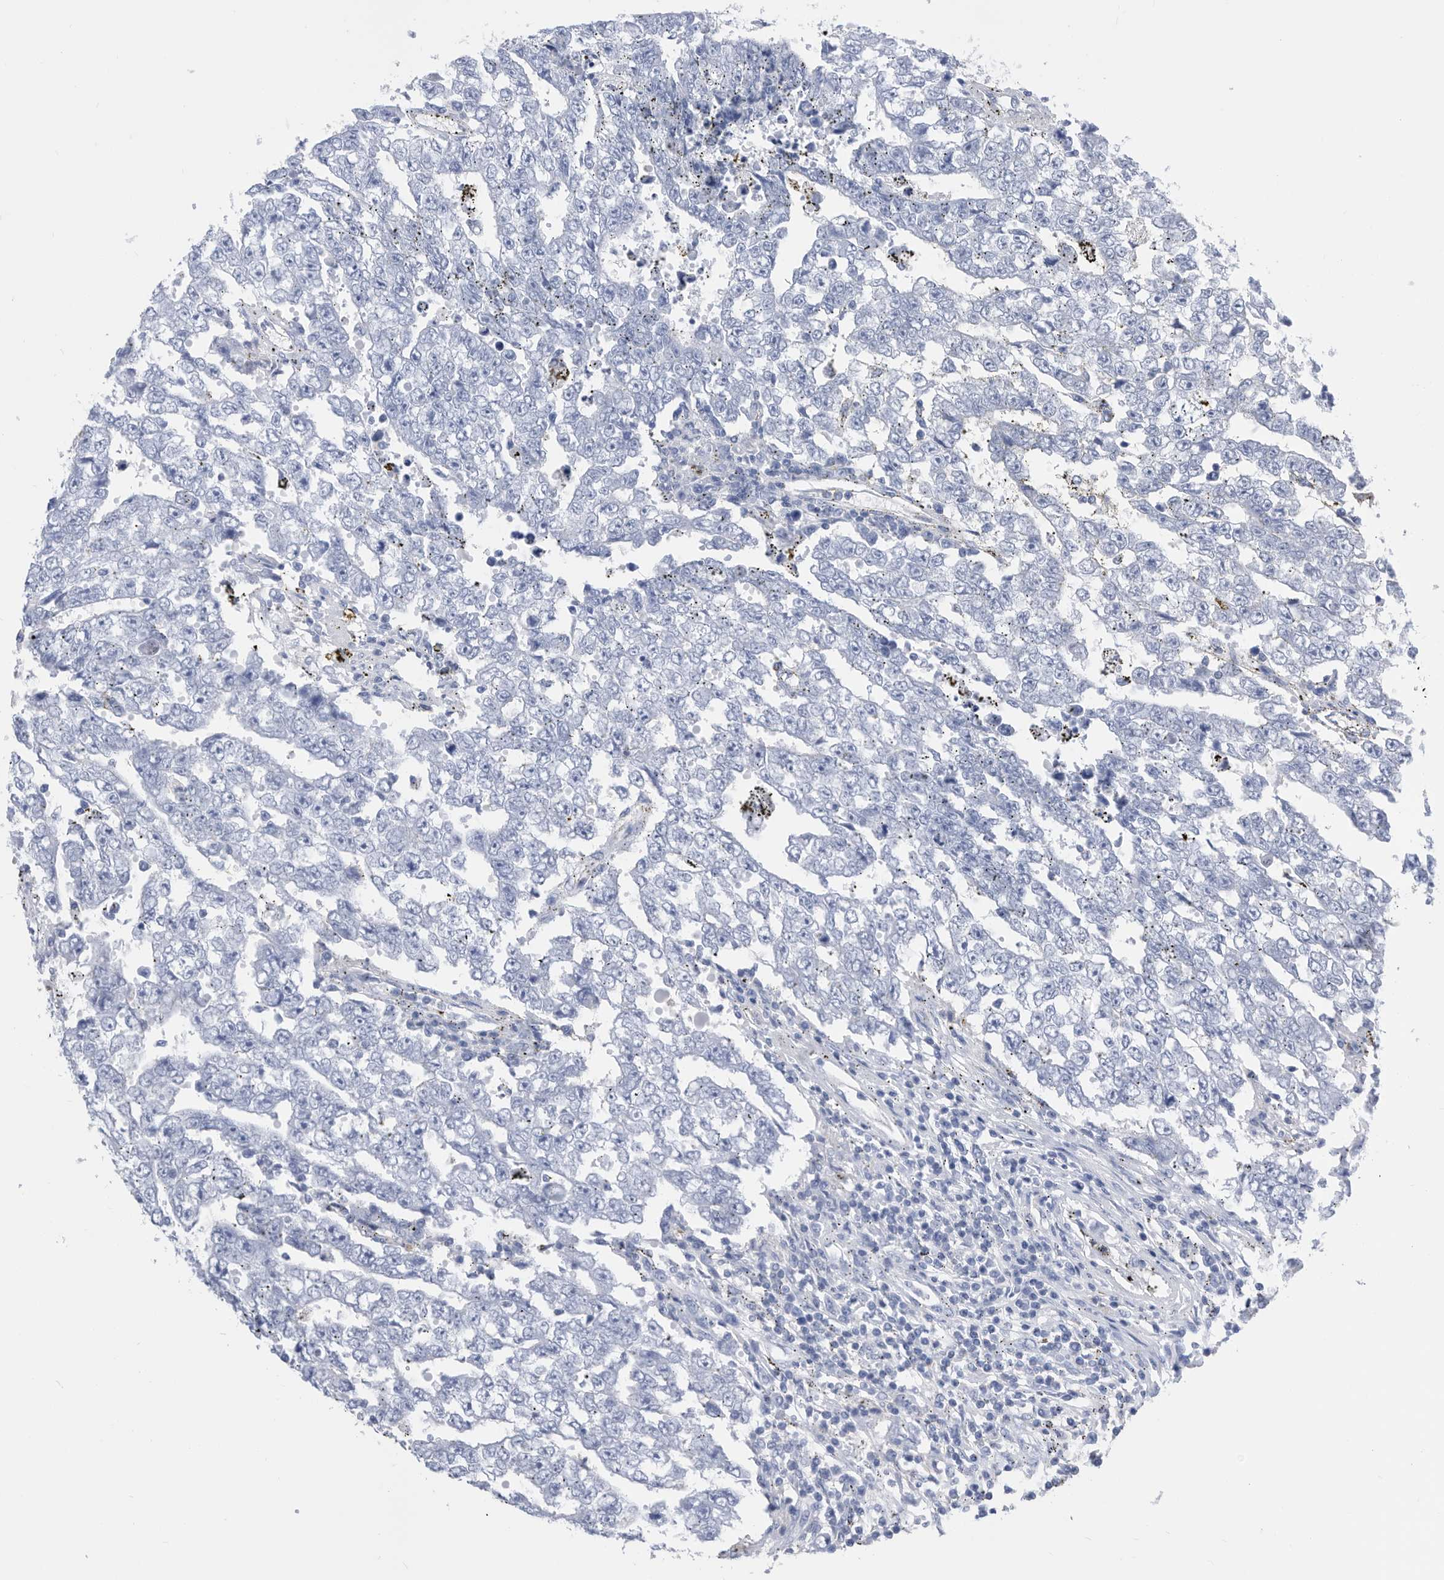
{"staining": {"intensity": "negative", "quantity": "none", "location": "none"}, "tissue": "testis cancer", "cell_type": "Tumor cells", "image_type": "cancer", "snomed": [{"axis": "morphology", "description": "Carcinoma, Embryonal, NOS"}, {"axis": "topography", "description": "Testis"}], "caption": "An image of human testis cancer (embryonal carcinoma) is negative for staining in tumor cells.", "gene": "MS4A4A", "patient": {"sex": "male", "age": 25}}